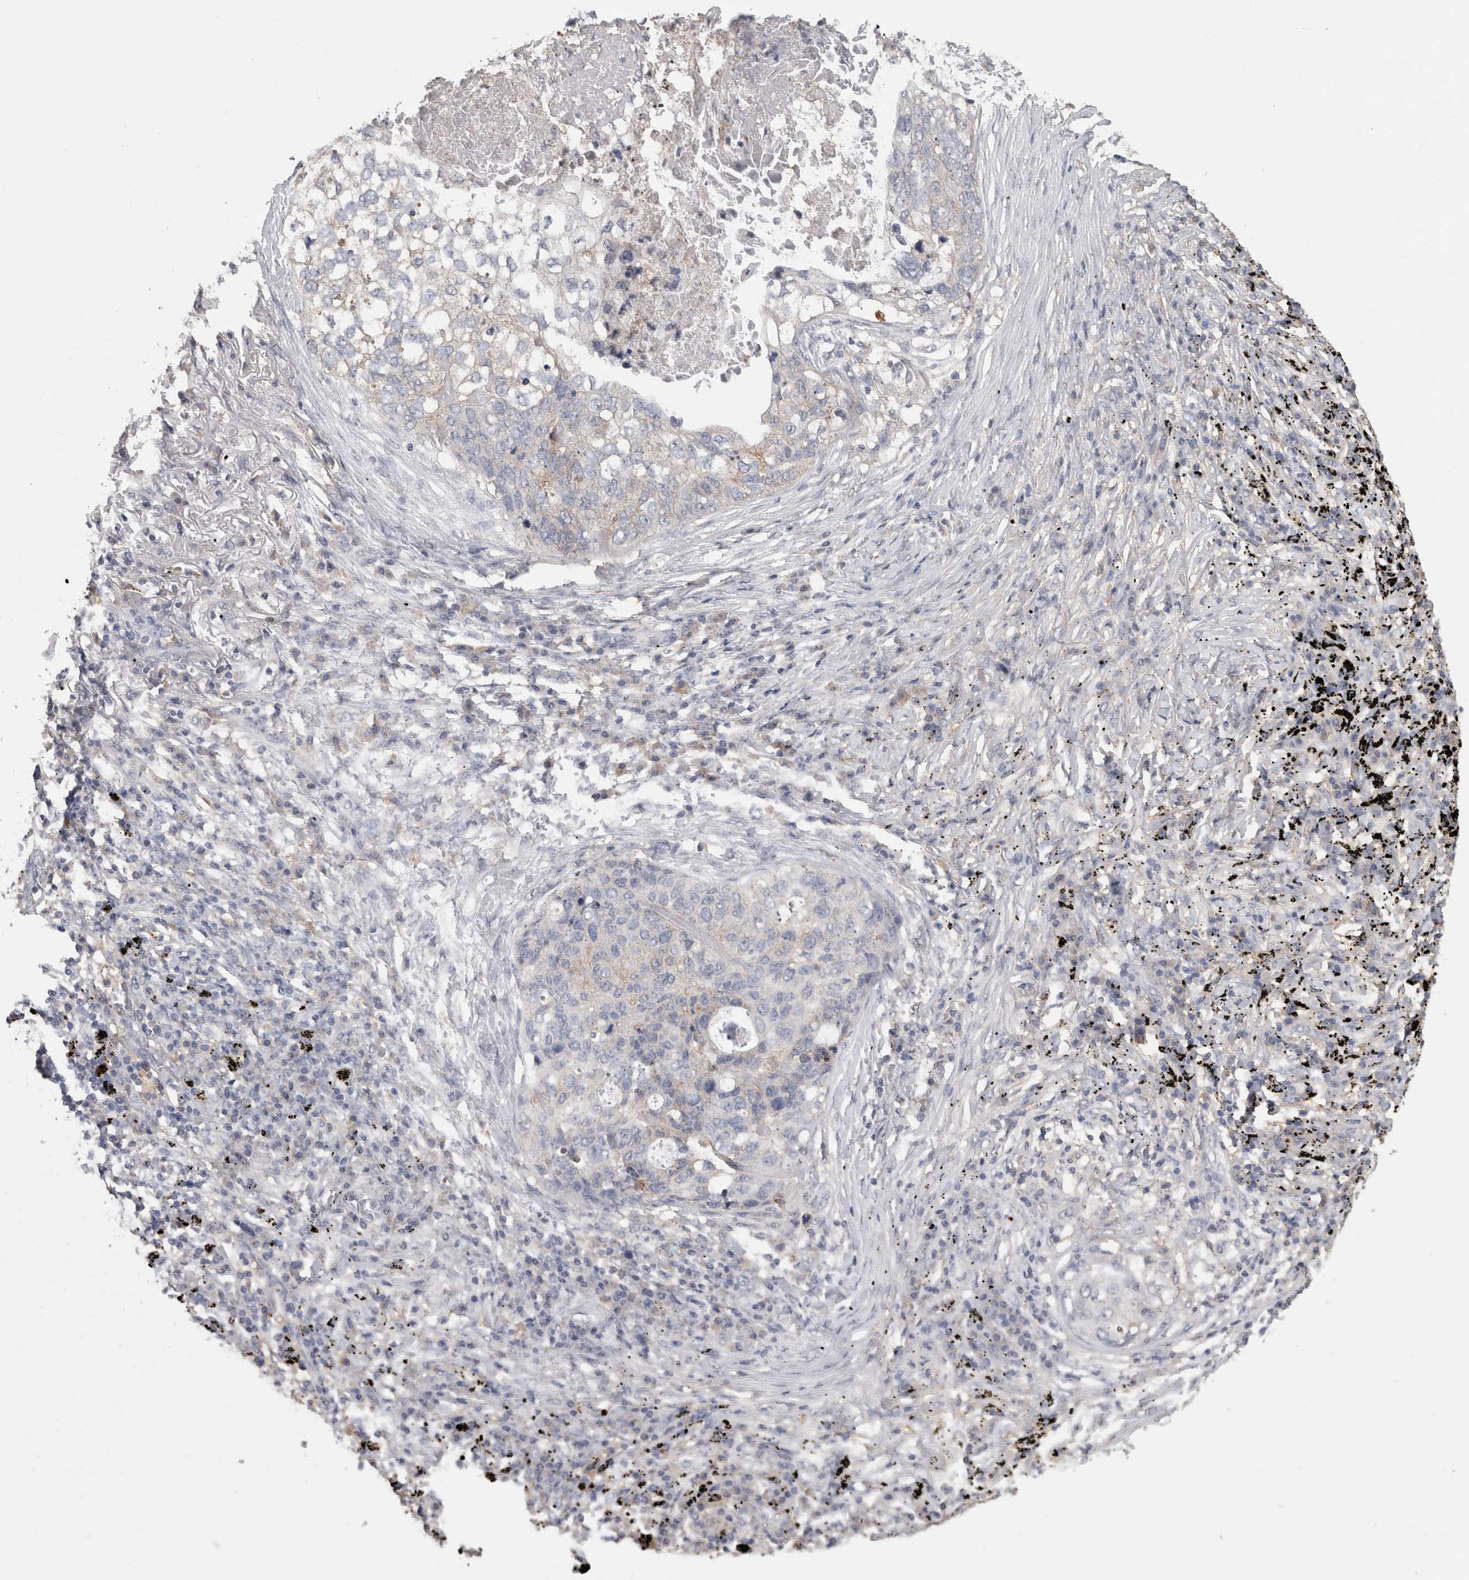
{"staining": {"intensity": "negative", "quantity": "none", "location": "none"}, "tissue": "lung cancer", "cell_type": "Tumor cells", "image_type": "cancer", "snomed": [{"axis": "morphology", "description": "Squamous cell carcinoma, NOS"}, {"axis": "topography", "description": "Lung"}], "caption": "Lung squamous cell carcinoma stained for a protein using IHC demonstrates no expression tumor cells.", "gene": "CNTFR", "patient": {"sex": "female", "age": 63}}